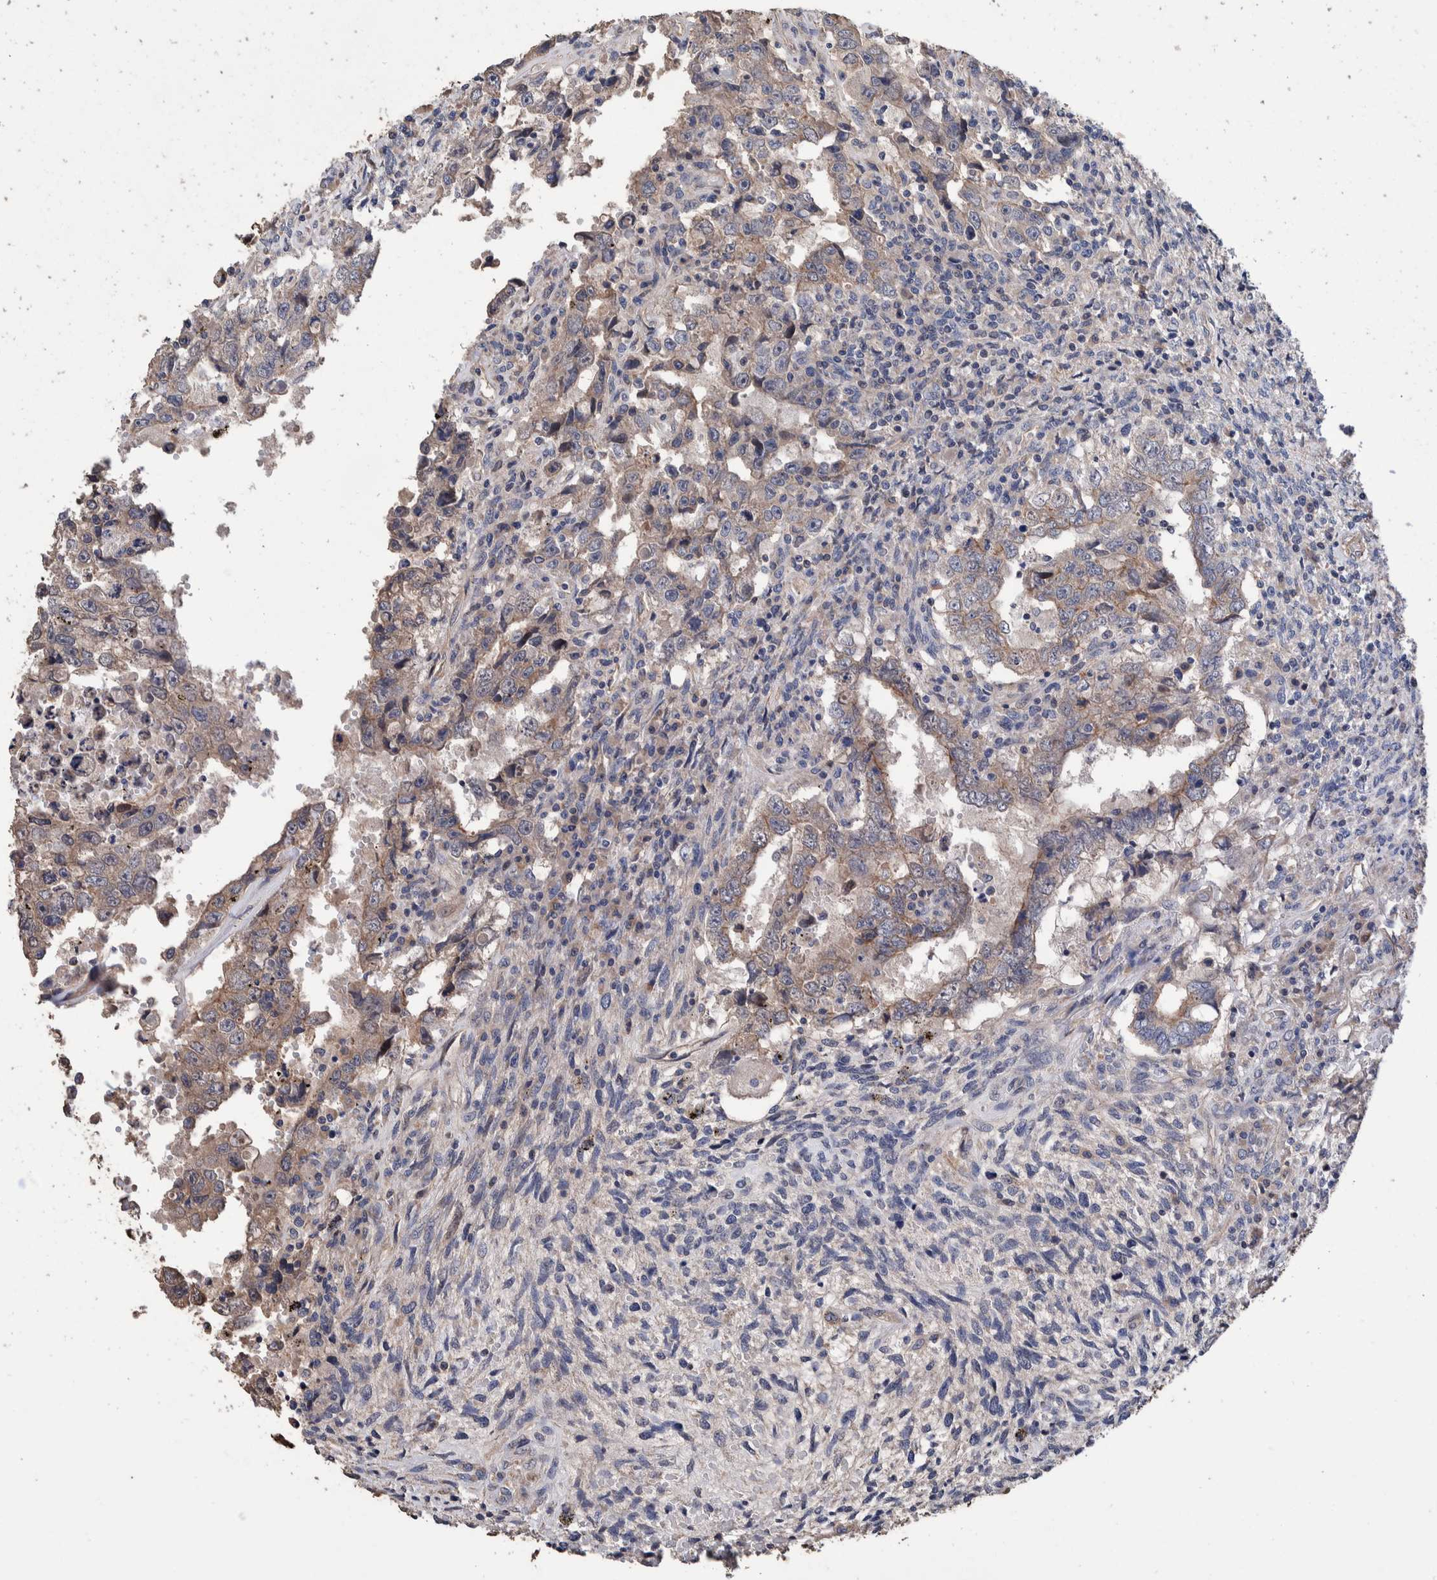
{"staining": {"intensity": "weak", "quantity": "25%-75%", "location": "cytoplasmic/membranous"}, "tissue": "testis cancer", "cell_type": "Tumor cells", "image_type": "cancer", "snomed": [{"axis": "morphology", "description": "Carcinoma, Embryonal, NOS"}, {"axis": "topography", "description": "Testis"}], "caption": "A low amount of weak cytoplasmic/membranous positivity is identified in about 25%-75% of tumor cells in testis cancer tissue.", "gene": "SLC45A4", "patient": {"sex": "male", "age": 26}}